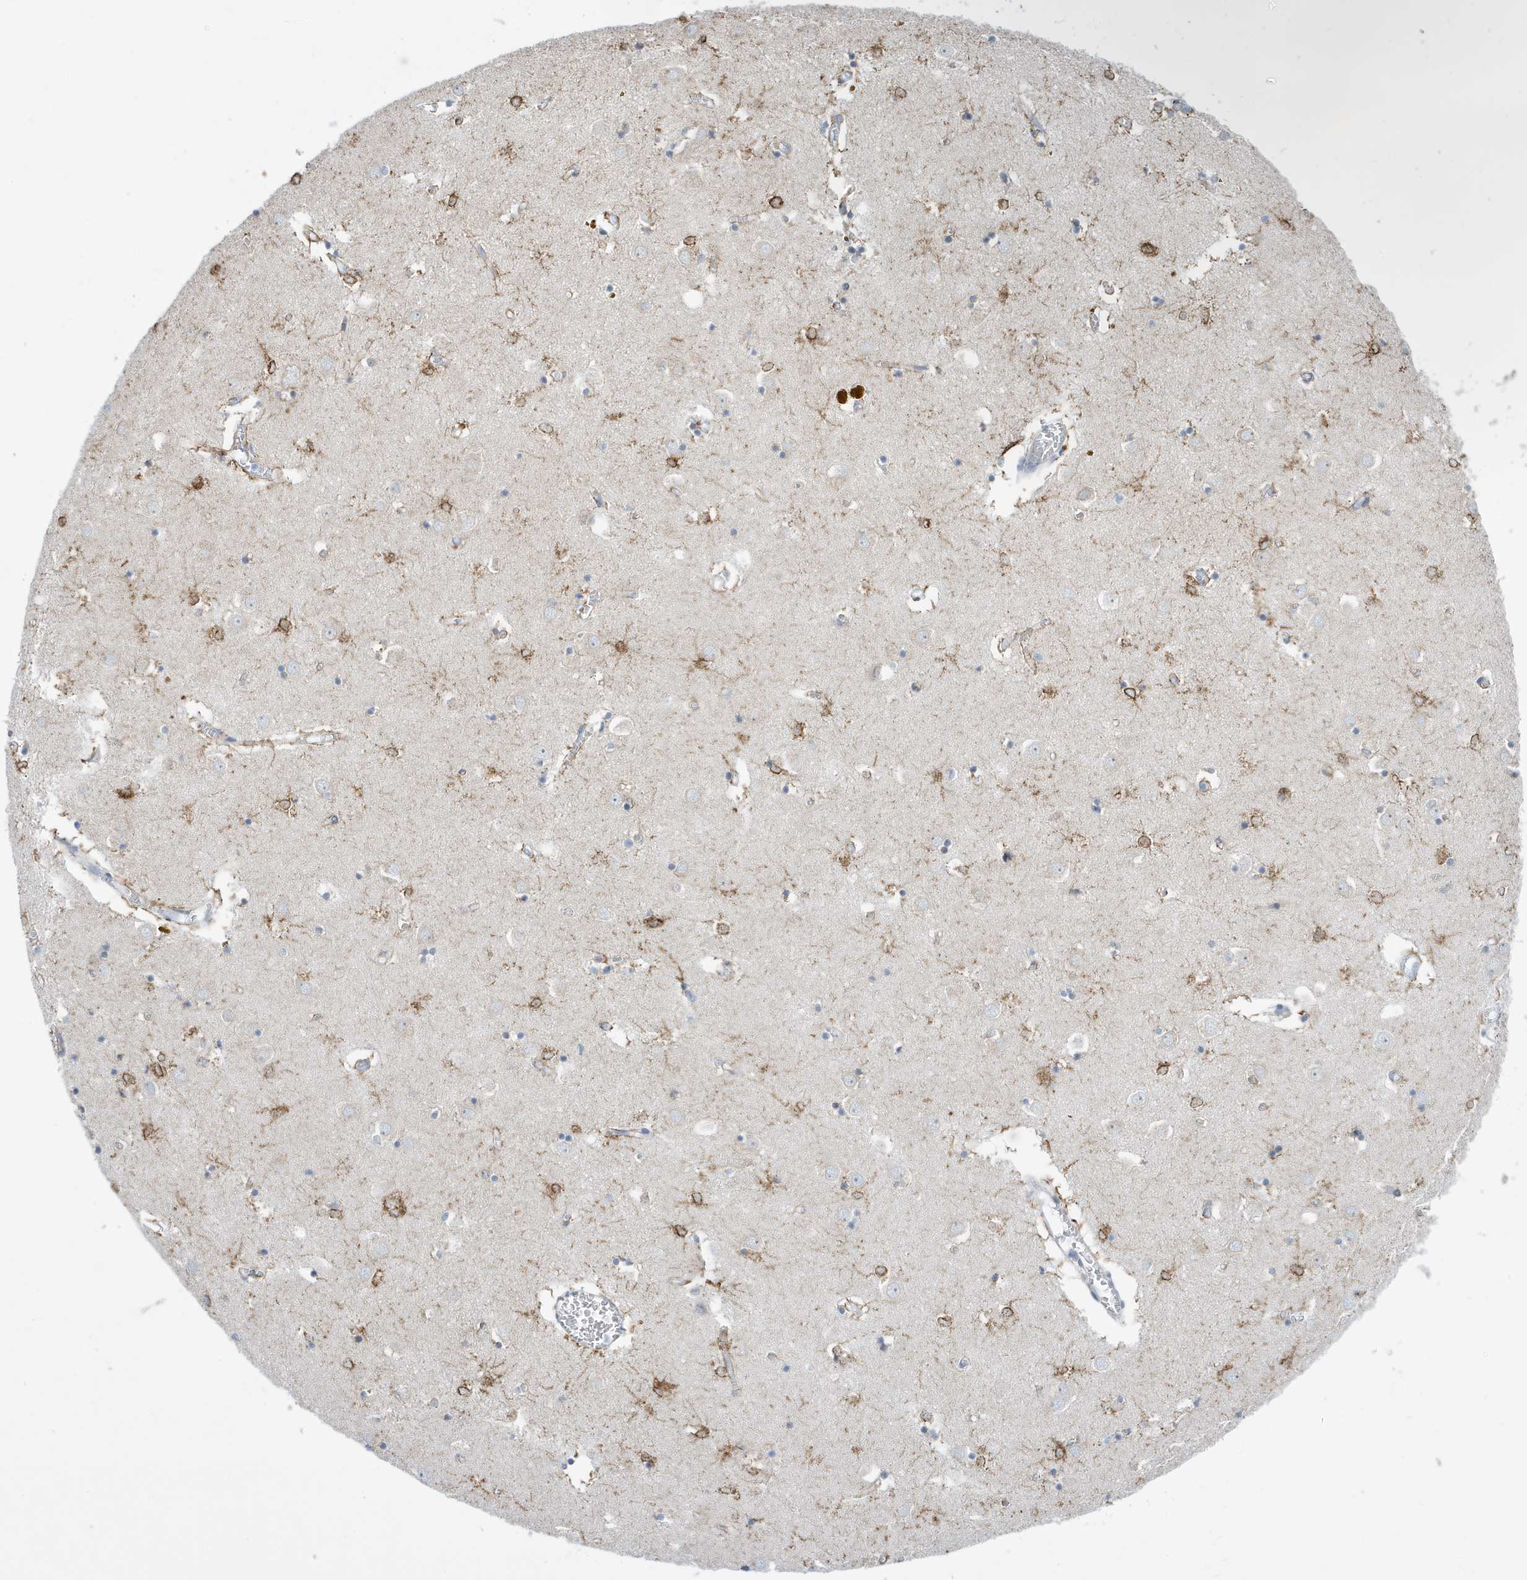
{"staining": {"intensity": "moderate", "quantity": "25%-75%", "location": "cytoplasmic/membranous"}, "tissue": "caudate", "cell_type": "Glial cells", "image_type": "normal", "snomed": [{"axis": "morphology", "description": "Normal tissue, NOS"}, {"axis": "topography", "description": "Lateral ventricle wall"}], "caption": "DAB (3,3'-diaminobenzidine) immunohistochemical staining of normal human caudate displays moderate cytoplasmic/membranous protein positivity in approximately 25%-75% of glial cells.", "gene": "SEMA3F", "patient": {"sex": "male", "age": 70}}